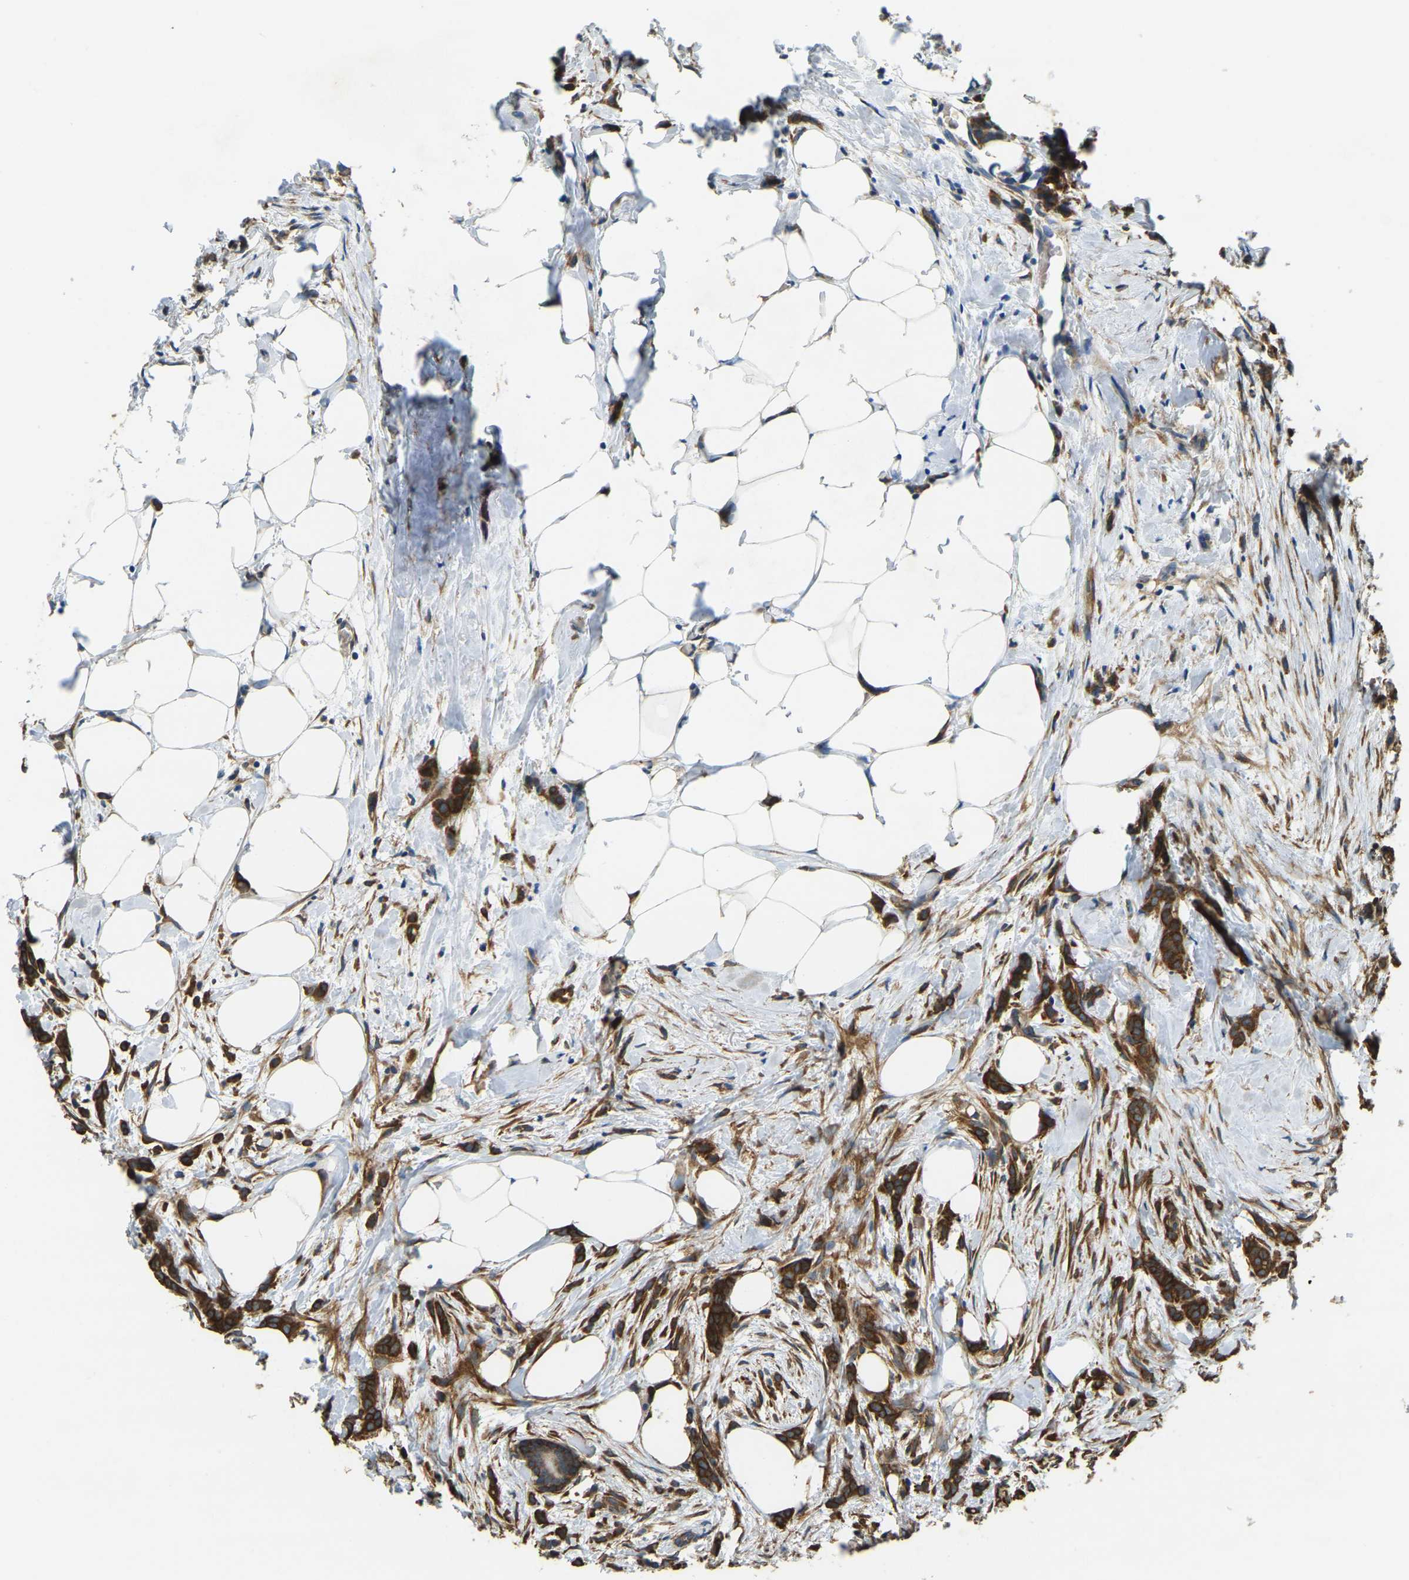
{"staining": {"intensity": "strong", "quantity": ">75%", "location": "cytoplasmic/membranous"}, "tissue": "breast cancer", "cell_type": "Tumor cells", "image_type": "cancer", "snomed": [{"axis": "morphology", "description": "Lobular carcinoma, in situ"}, {"axis": "morphology", "description": "Lobular carcinoma"}, {"axis": "topography", "description": "Breast"}], "caption": "A high-resolution photomicrograph shows immunohistochemistry (IHC) staining of breast cancer (lobular carcinoma in situ), which reveals strong cytoplasmic/membranous staining in about >75% of tumor cells.", "gene": "ERGIC1", "patient": {"sex": "female", "age": 41}}